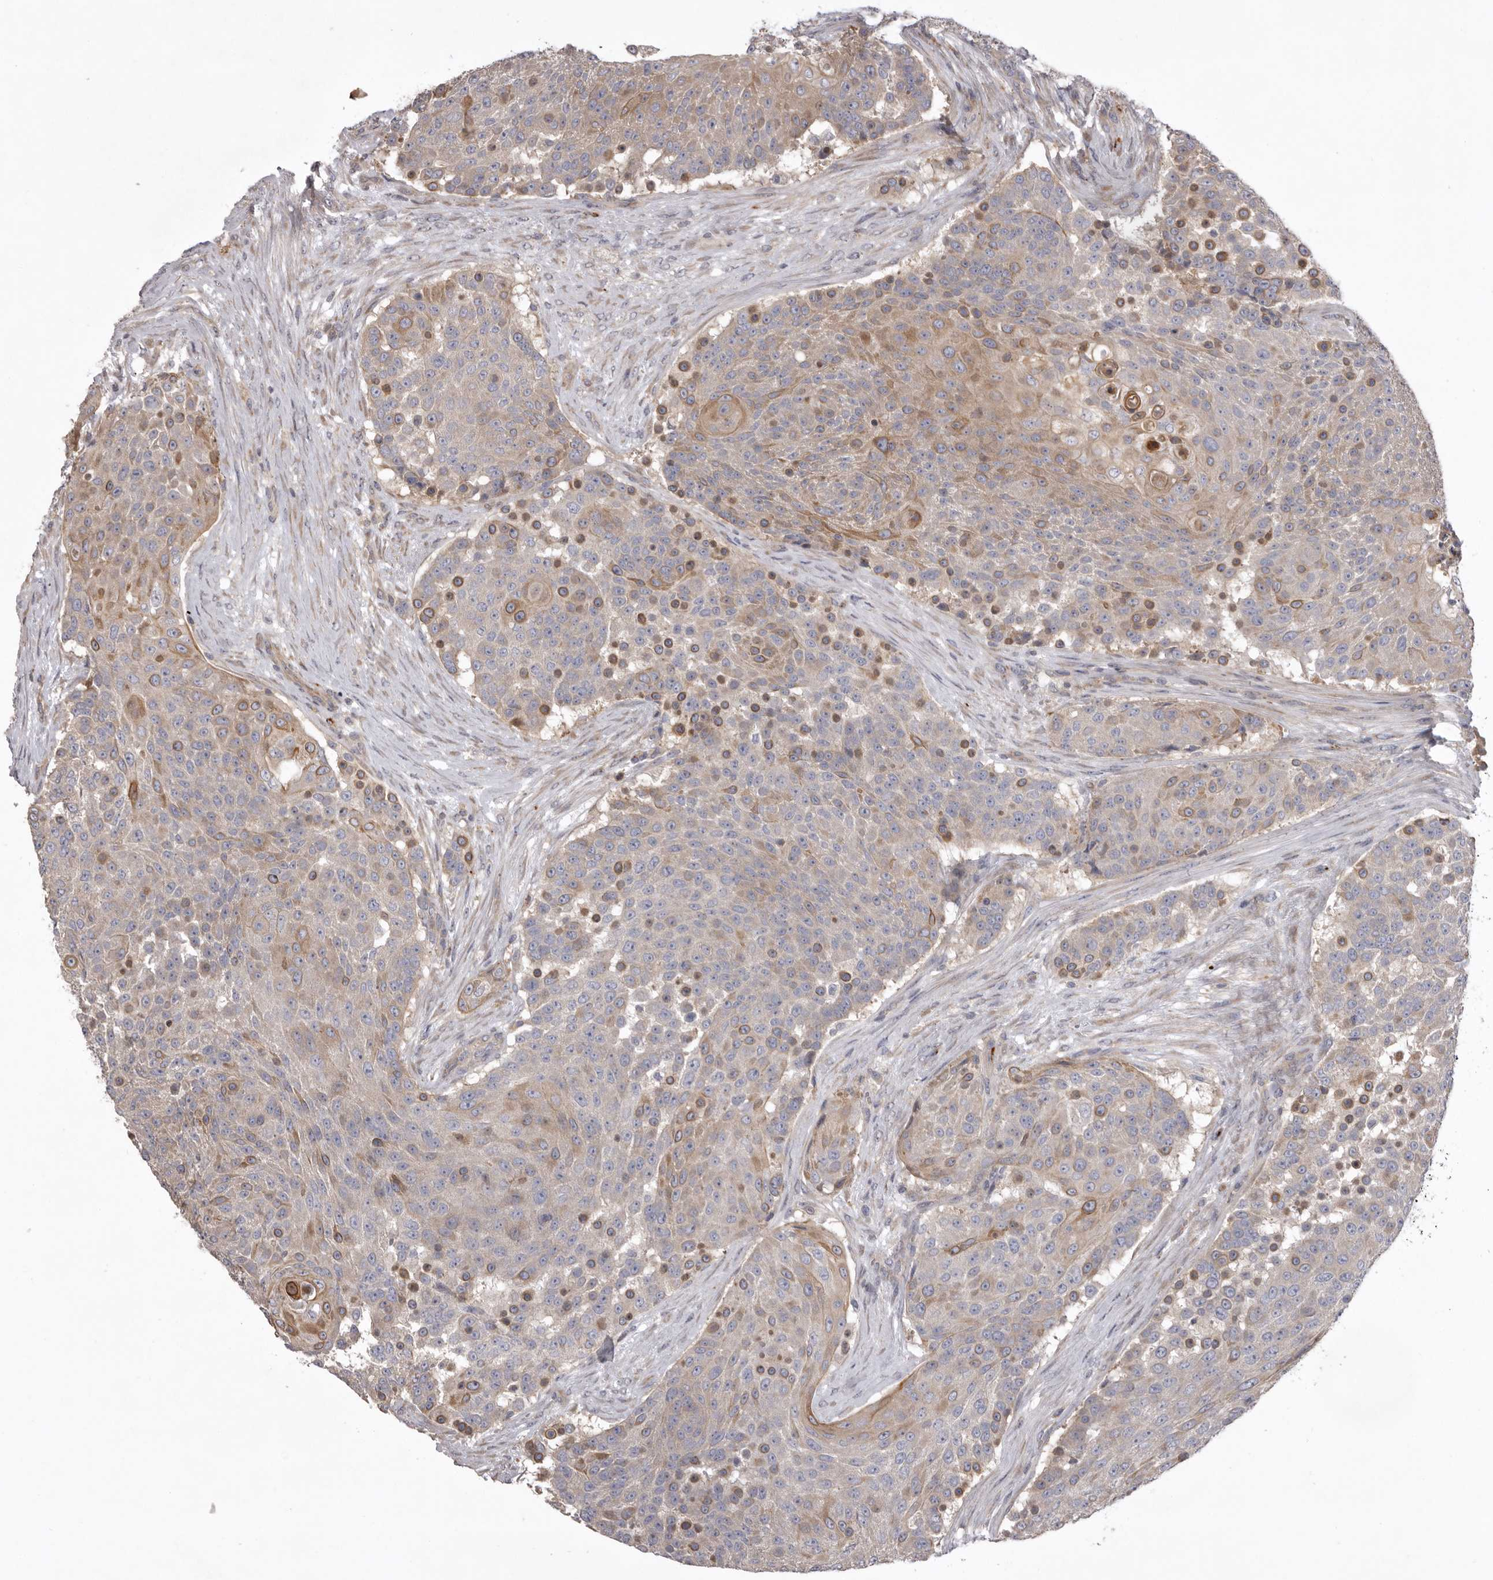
{"staining": {"intensity": "moderate", "quantity": "<25%", "location": "cytoplasmic/membranous"}, "tissue": "urothelial cancer", "cell_type": "Tumor cells", "image_type": "cancer", "snomed": [{"axis": "morphology", "description": "Urothelial carcinoma, High grade"}, {"axis": "topography", "description": "Urinary bladder"}], "caption": "Immunohistochemistry image of urothelial cancer stained for a protein (brown), which demonstrates low levels of moderate cytoplasmic/membranous expression in approximately <25% of tumor cells.", "gene": "WDR47", "patient": {"sex": "female", "age": 63}}